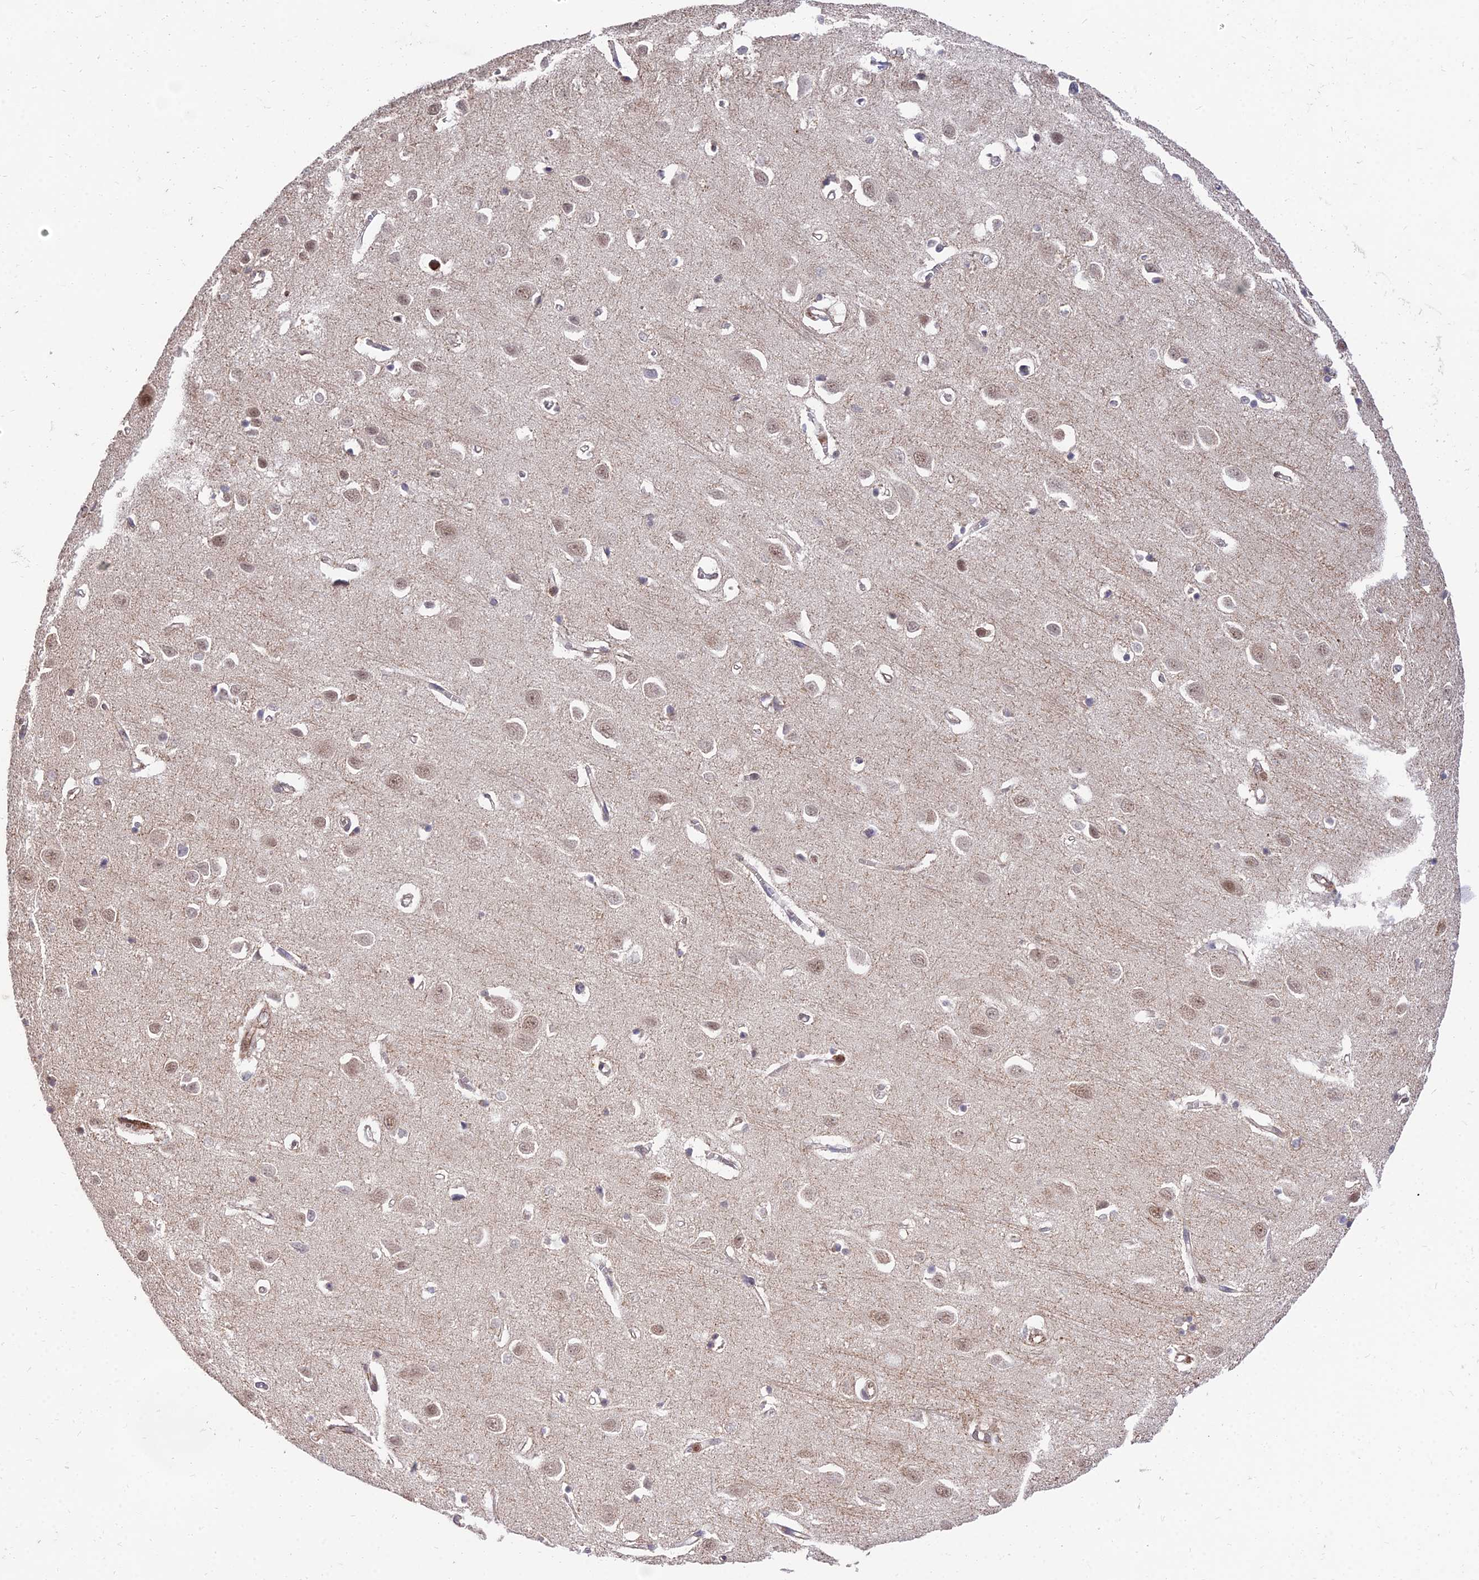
{"staining": {"intensity": "weak", "quantity": ">75%", "location": "cytoplasmic/membranous"}, "tissue": "cerebral cortex", "cell_type": "Endothelial cells", "image_type": "normal", "snomed": [{"axis": "morphology", "description": "Normal tissue, NOS"}, {"axis": "topography", "description": "Cerebral cortex"}], "caption": "Cerebral cortex stained with DAB (3,3'-diaminobenzidine) IHC demonstrates low levels of weak cytoplasmic/membranous expression in about >75% of endothelial cells.", "gene": "ZNF85", "patient": {"sex": "female", "age": 64}}